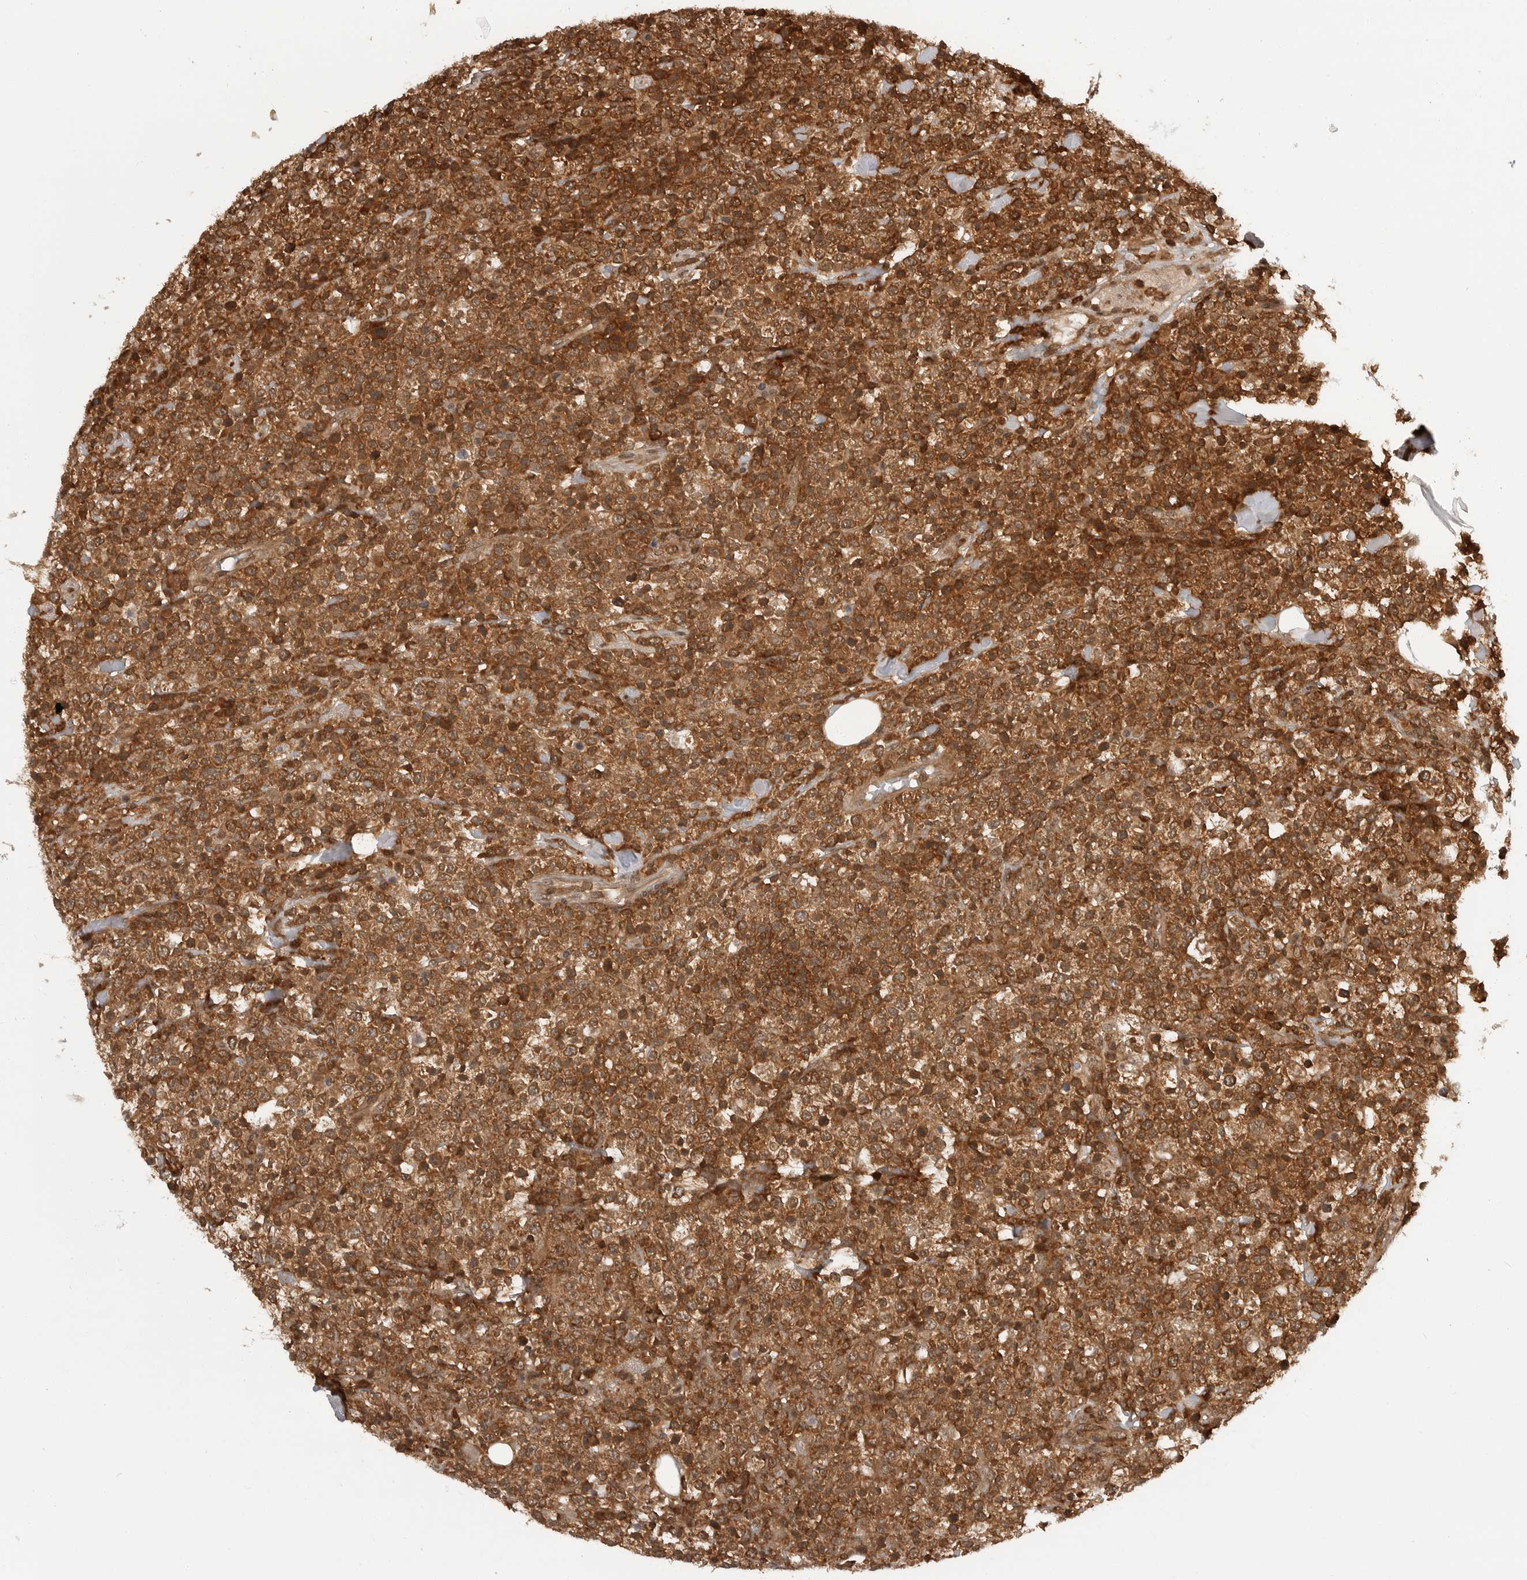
{"staining": {"intensity": "strong", "quantity": ">75%", "location": "cytoplasmic/membranous"}, "tissue": "lymphoma", "cell_type": "Tumor cells", "image_type": "cancer", "snomed": [{"axis": "morphology", "description": "Malignant lymphoma, non-Hodgkin's type, High grade"}, {"axis": "topography", "description": "Colon"}], "caption": "High-magnification brightfield microscopy of high-grade malignant lymphoma, non-Hodgkin's type stained with DAB (brown) and counterstained with hematoxylin (blue). tumor cells exhibit strong cytoplasmic/membranous positivity is seen in about>75% of cells.", "gene": "SZRD1", "patient": {"sex": "female", "age": 53}}